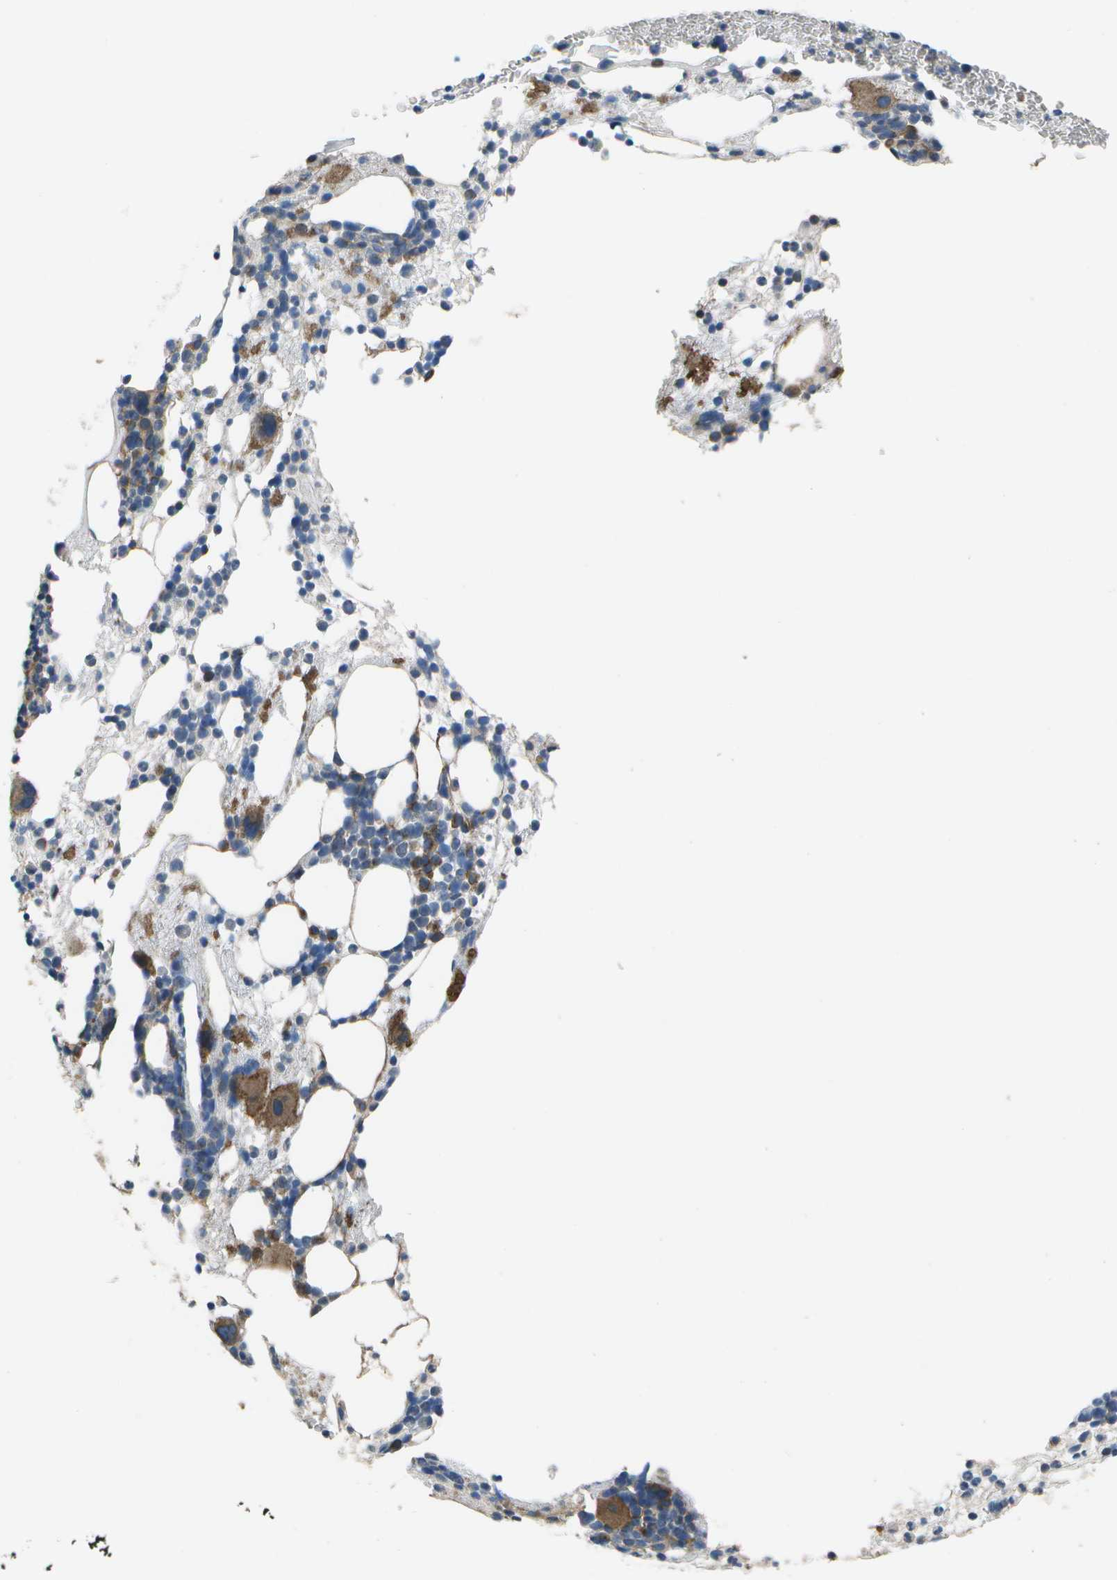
{"staining": {"intensity": "moderate", "quantity": "25%-75%", "location": "cytoplasmic/membranous"}, "tissue": "bone marrow", "cell_type": "Hematopoietic cells", "image_type": "normal", "snomed": [{"axis": "morphology", "description": "Normal tissue, NOS"}, {"axis": "morphology", "description": "Inflammation, NOS"}, {"axis": "topography", "description": "Bone marrow"}], "caption": "Protein expression analysis of unremarkable human bone marrow reveals moderate cytoplasmic/membranous positivity in about 25%-75% of hematopoietic cells. (brown staining indicates protein expression, while blue staining denotes nuclei).", "gene": "CLNS1A", "patient": {"sex": "female", "age": 76}}